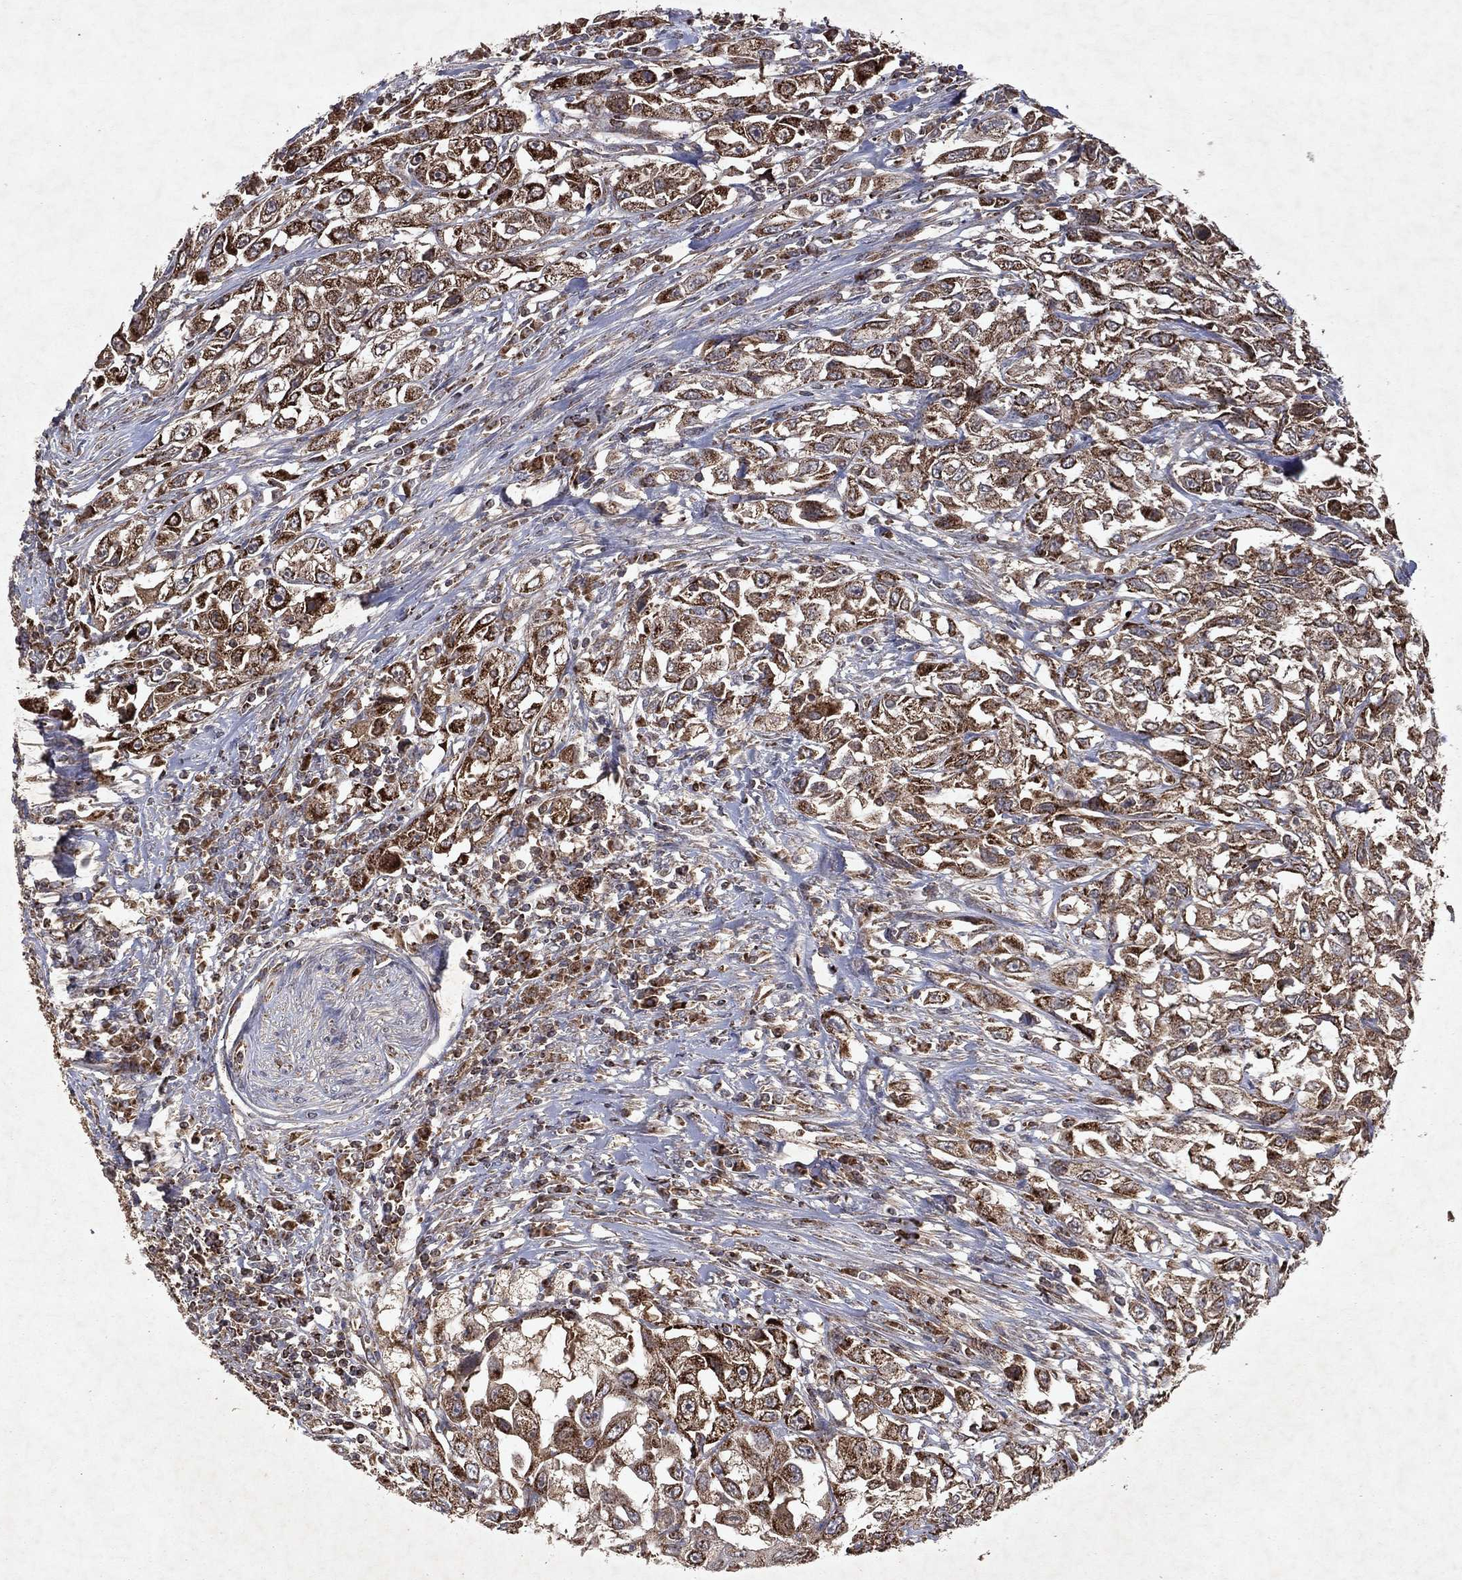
{"staining": {"intensity": "strong", "quantity": ">75%", "location": "cytoplasmic/membranous"}, "tissue": "urothelial cancer", "cell_type": "Tumor cells", "image_type": "cancer", "snomed": [{"axis": "morphology", "description": "Urothelial carcinoma, High grade"}, {"axis": "topography", "description": "Urinary bladder"}], "caption": "A high-resolution photomicrograph shows immunohistochemistry staining of high-grade urothelial carcinoma, which displays strong cytoplasmic/membranous expression in about >75% of tumor cells.", "gene": "PYROXD2", "patient": {"sex": "female", "age": 56}}